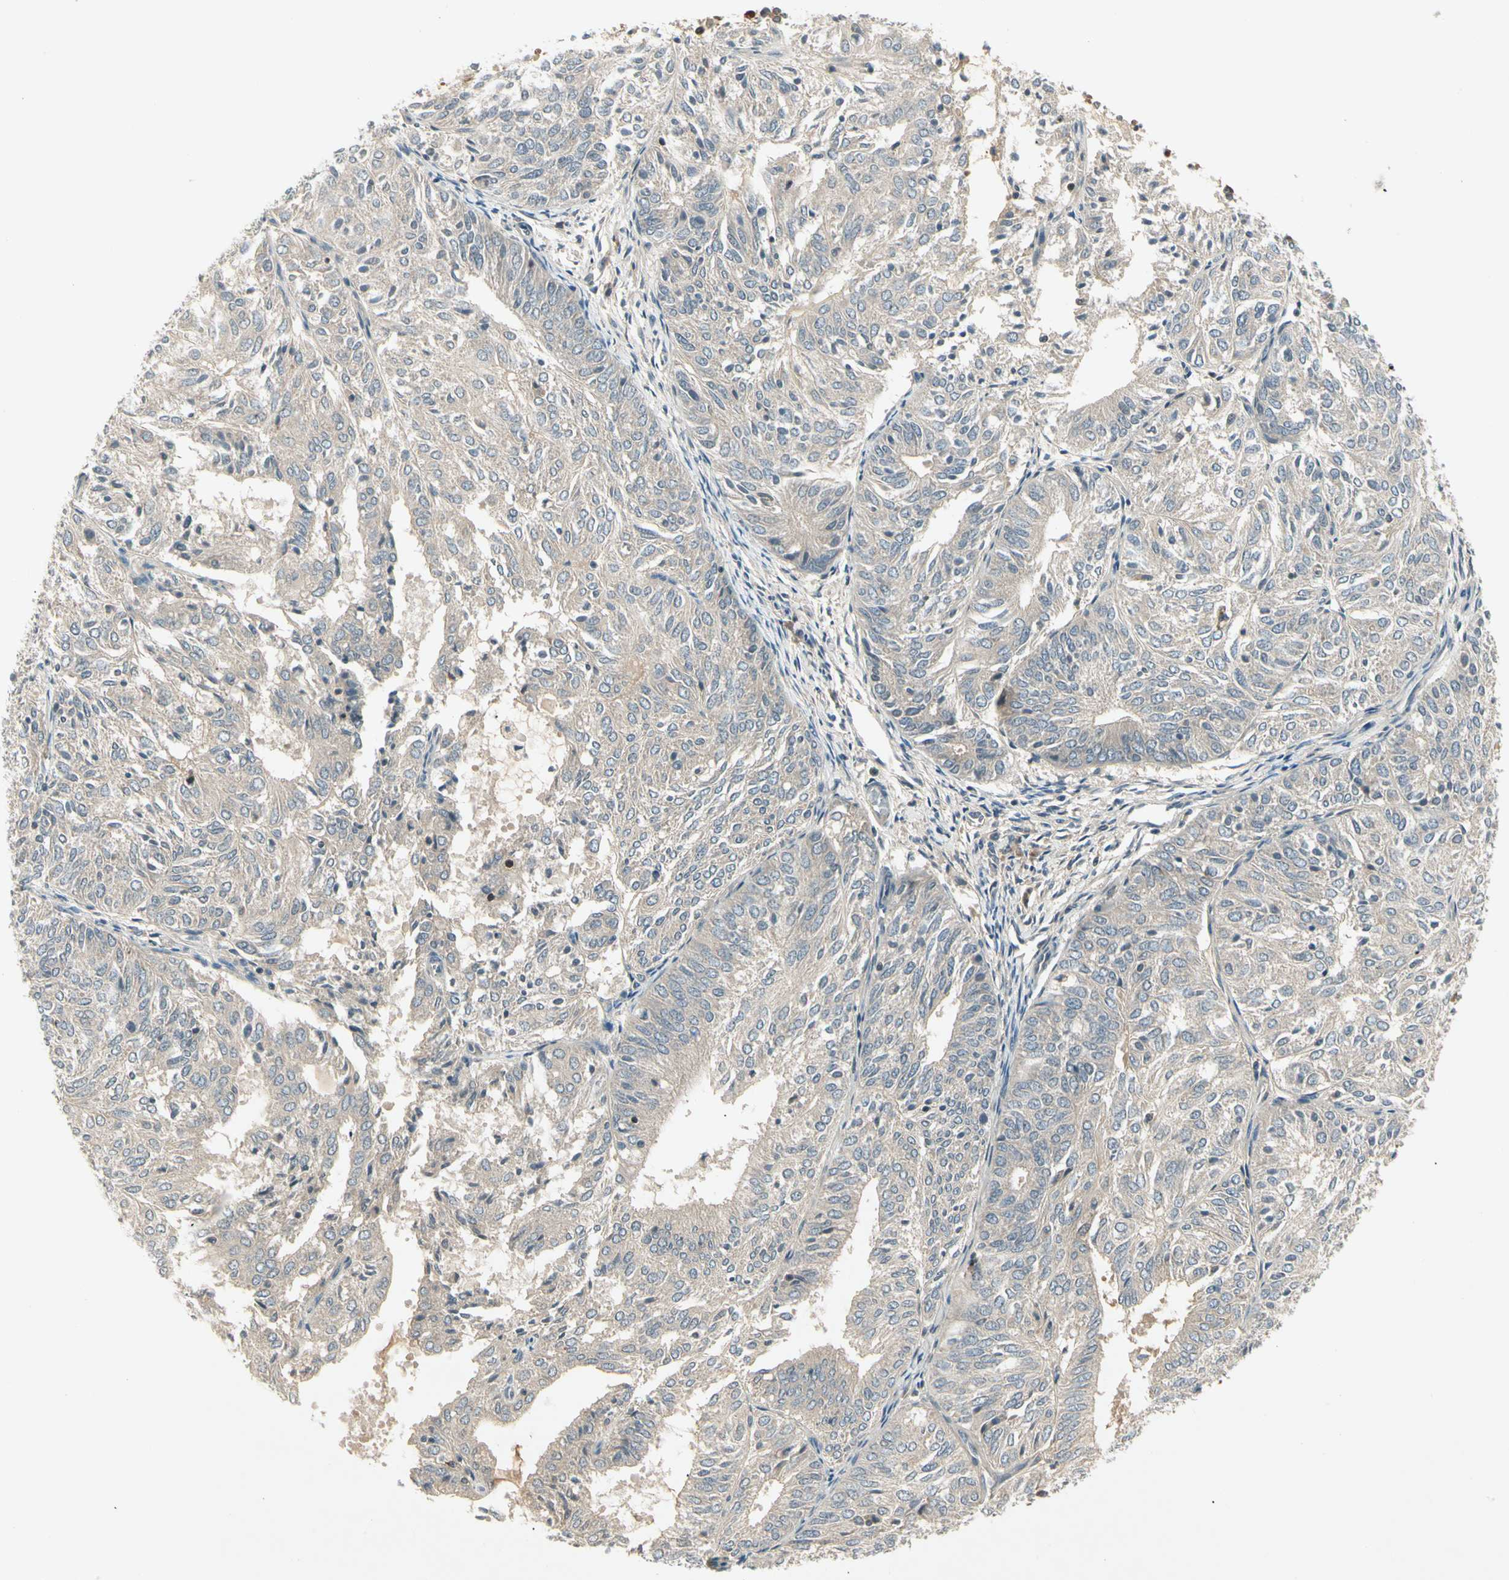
{"staining": {"intensity": "negative", "quantity": "none", "location": "none"}, "tissue": "endometrial cancer", "cell_type": "Tumor cells", "image_type": "cancer", "snomed": [{"axis": "morphology", "description": "Adenocarcinoma, NOS"}, {"axis": "topography", "description": "Uterus"}], "caption": "This is an IHC image of human adenocarcinoma (endometrial). There is no staining in tumor cells.", "gene": "CCL4", "patient": {"sex": "female", "age": 60}}